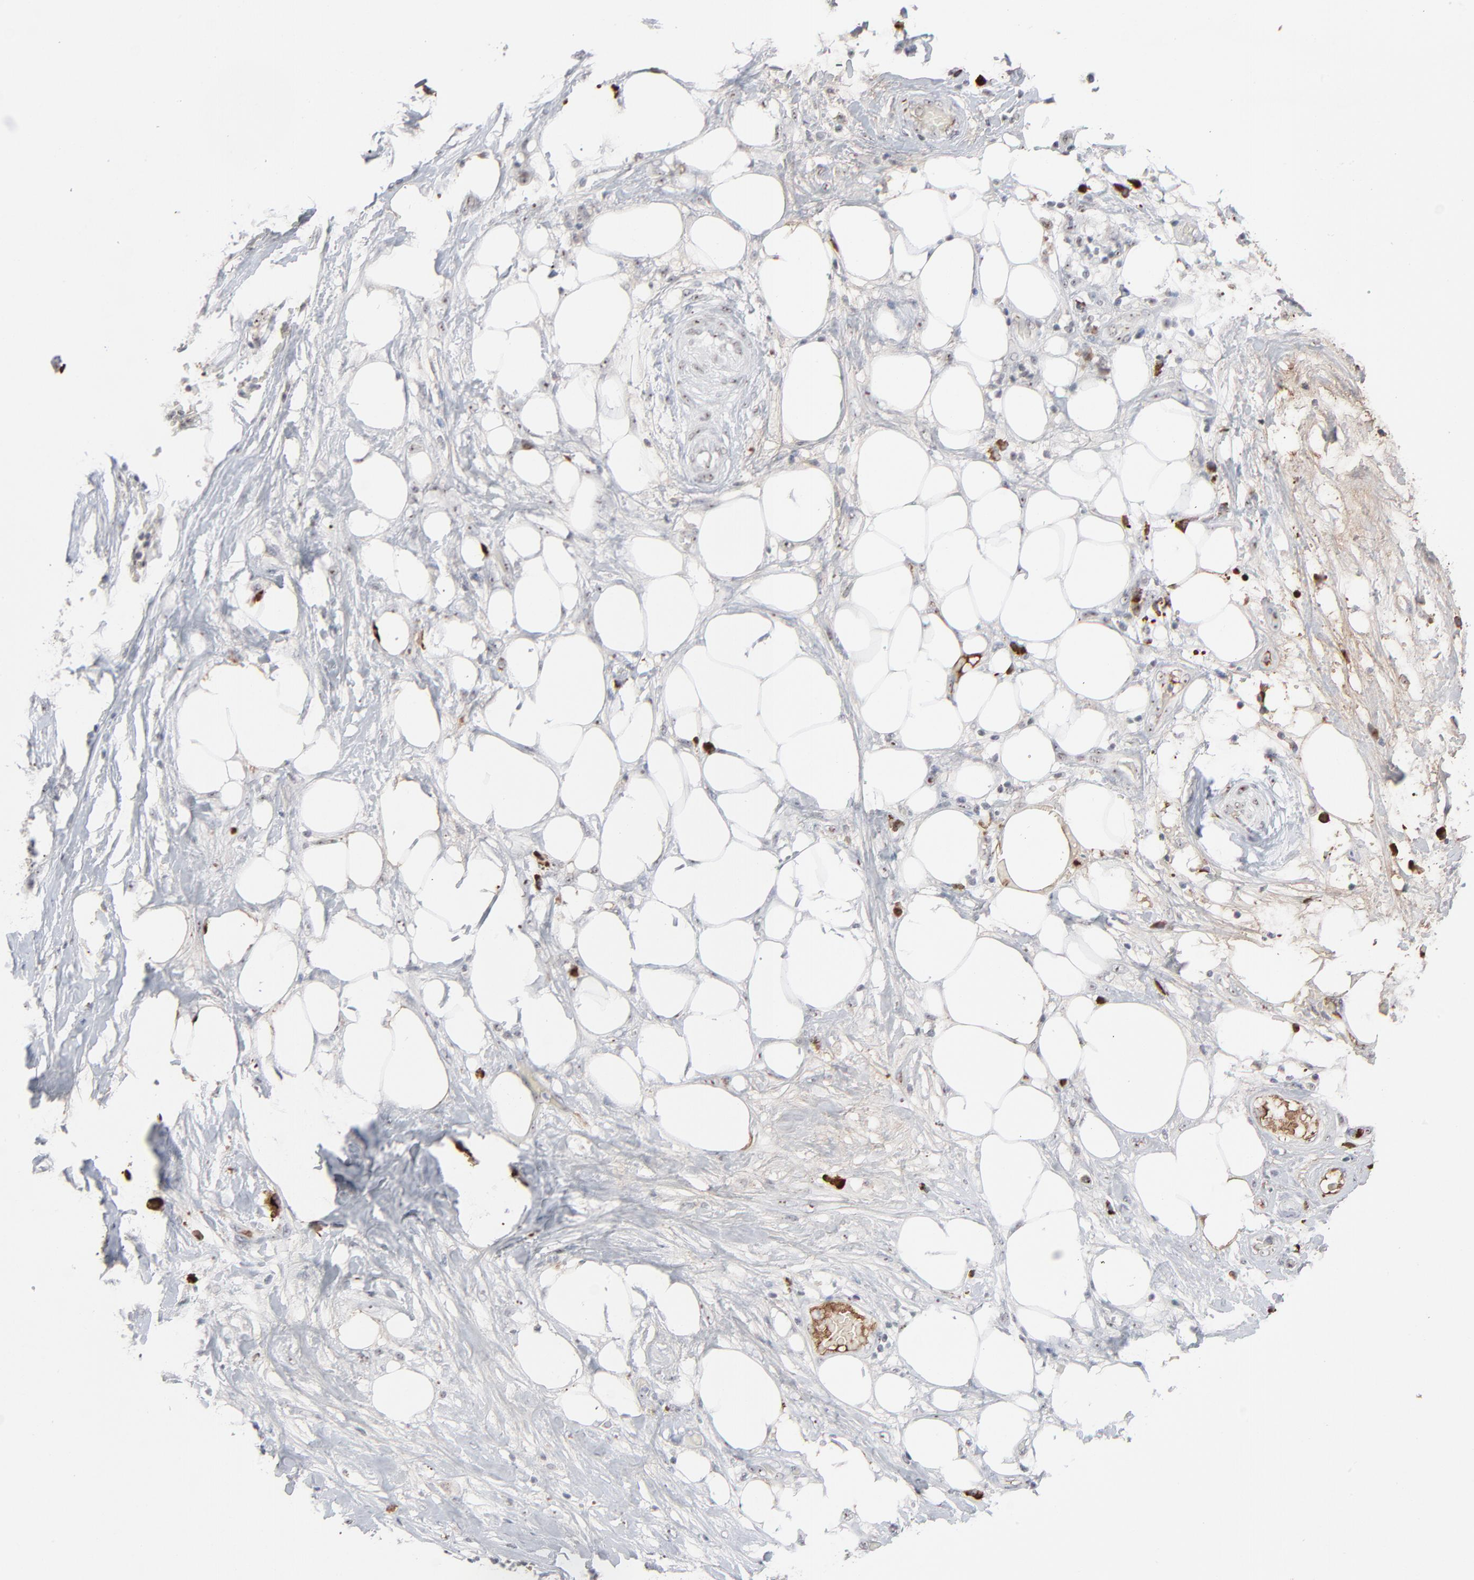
{"staining": {"intensity": "negative", "quantity": "none", "location": "none"}, "tissue": "lung cancer", "cell_type": "Tumor cells", "image_type": "cancer", "snomed": [{"axis": "morphology", "description": "Inflammation, NOS"}, {"axis": "morphology", "description": "Squamous cell carcinoma, NOS"}, {"axis": "topography", "description": "Lymph node"}, {"axis": "topography", "description": "Soft tissue"}, {"axis": "topography", "description": "Lung"}], "caption": "This is an immunohistochemistry (IHC) image of squamous cell carcinoma (lung). There is no positivity in tumor cells.", "gene": "MPHOSPH6", "patient": {"sex": "male", "age": 66}}